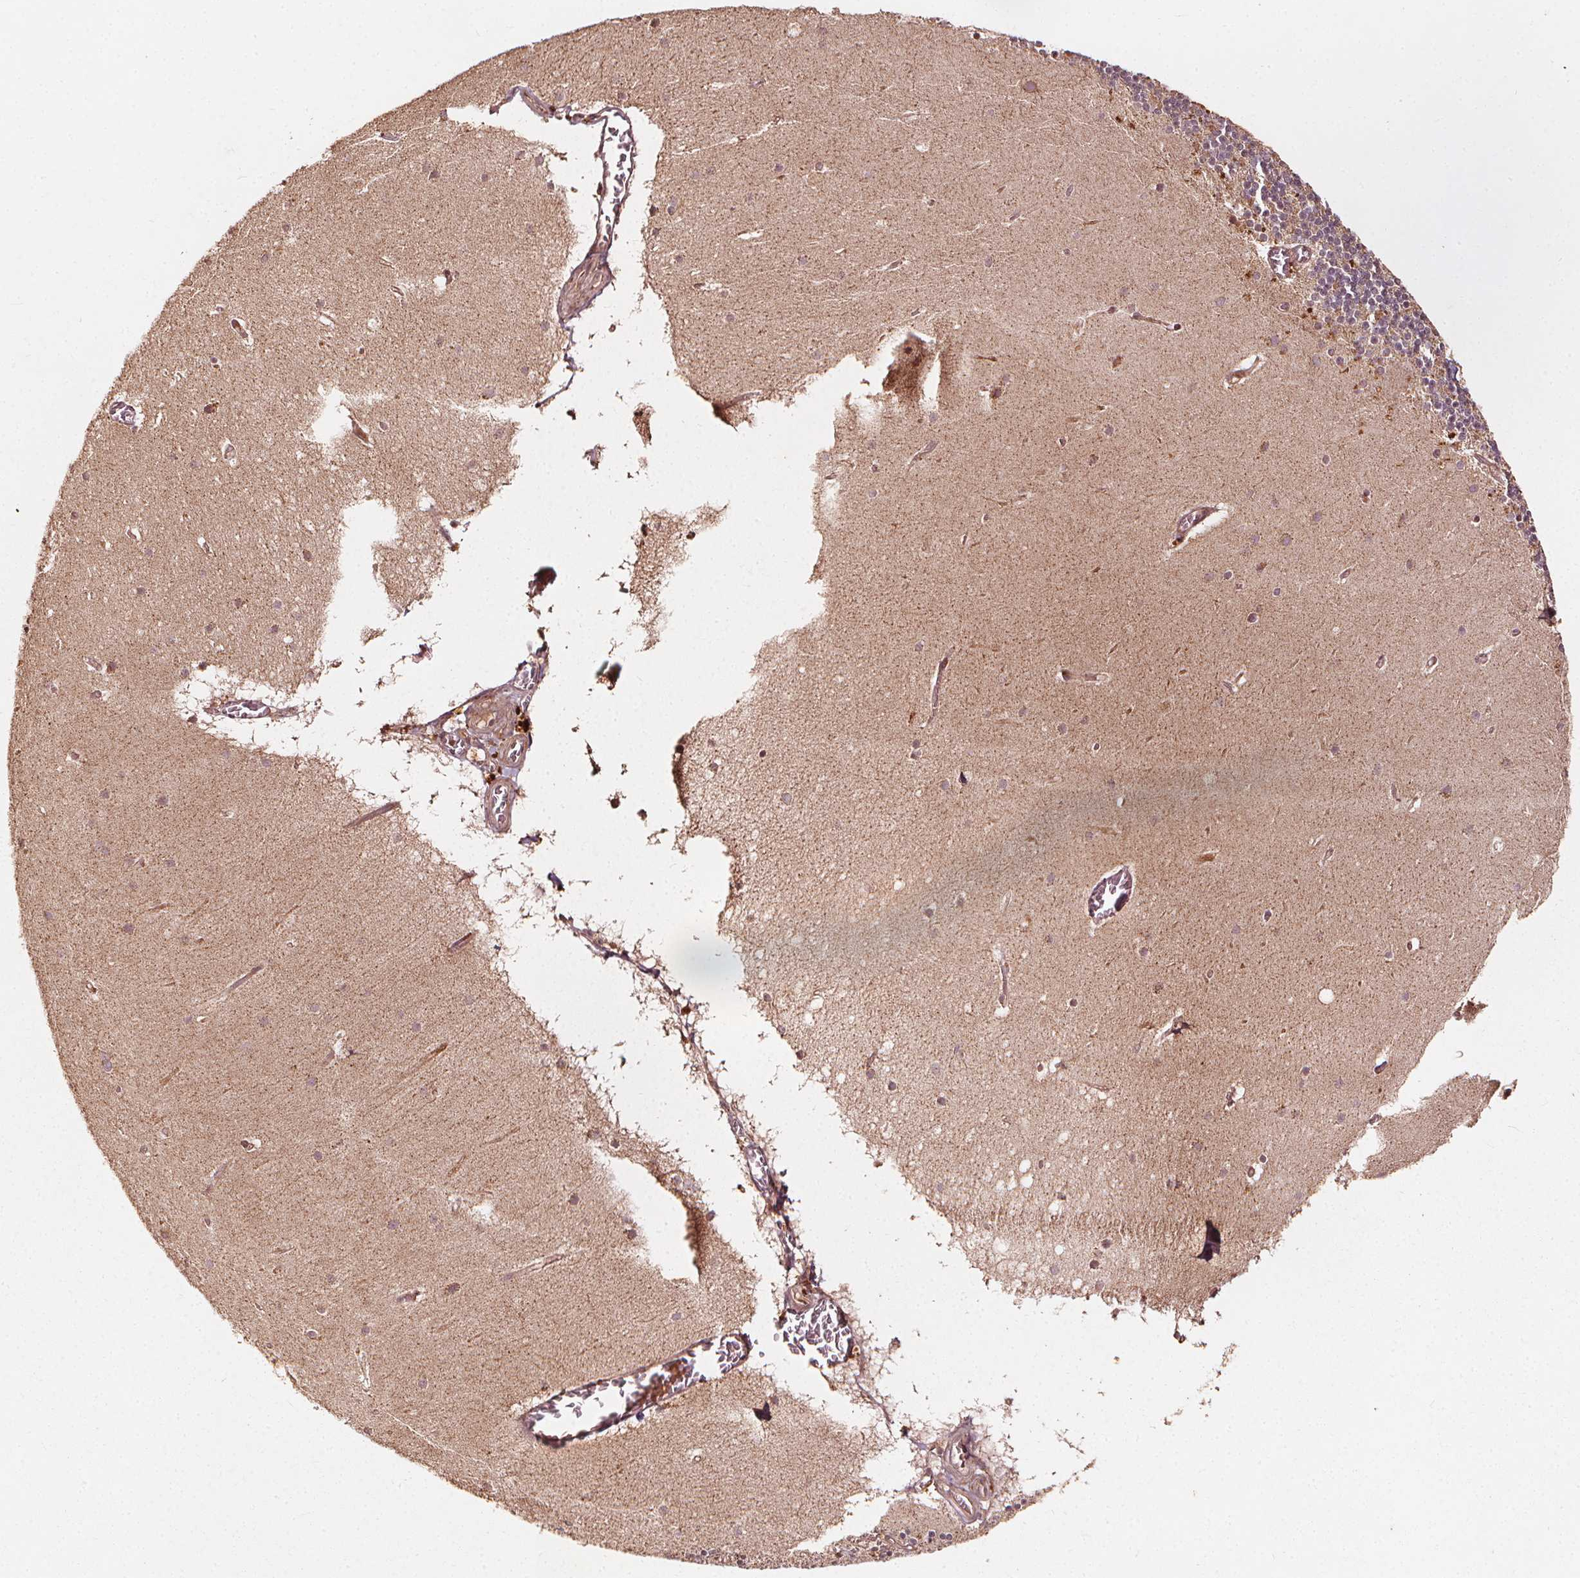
{"staining": {"intensity": "weak", "quantity": "25%-75%", "location": "cytoplasmic/membranous"}, "tissue": "cerebellum", "cell_type": "Cells in granular layer", "image_type": "normal", "snomed": [{"axis": "morphology", "description": "Normal tissue, NOS"}, {"axis": "topography", "description": "Cerebellum"}], "caption": "A photomicrograph of cerebellum stained for a protein reveals weak cytoplasmic/membranous brown staining in cells in granular layer. The staining is performed using DAB brown chromogen to label protein expression. The nuclei are counter-stained blue using hematoxylin.", "gene": "NPC1", "patient": {"sex": "male", "age": 70}}